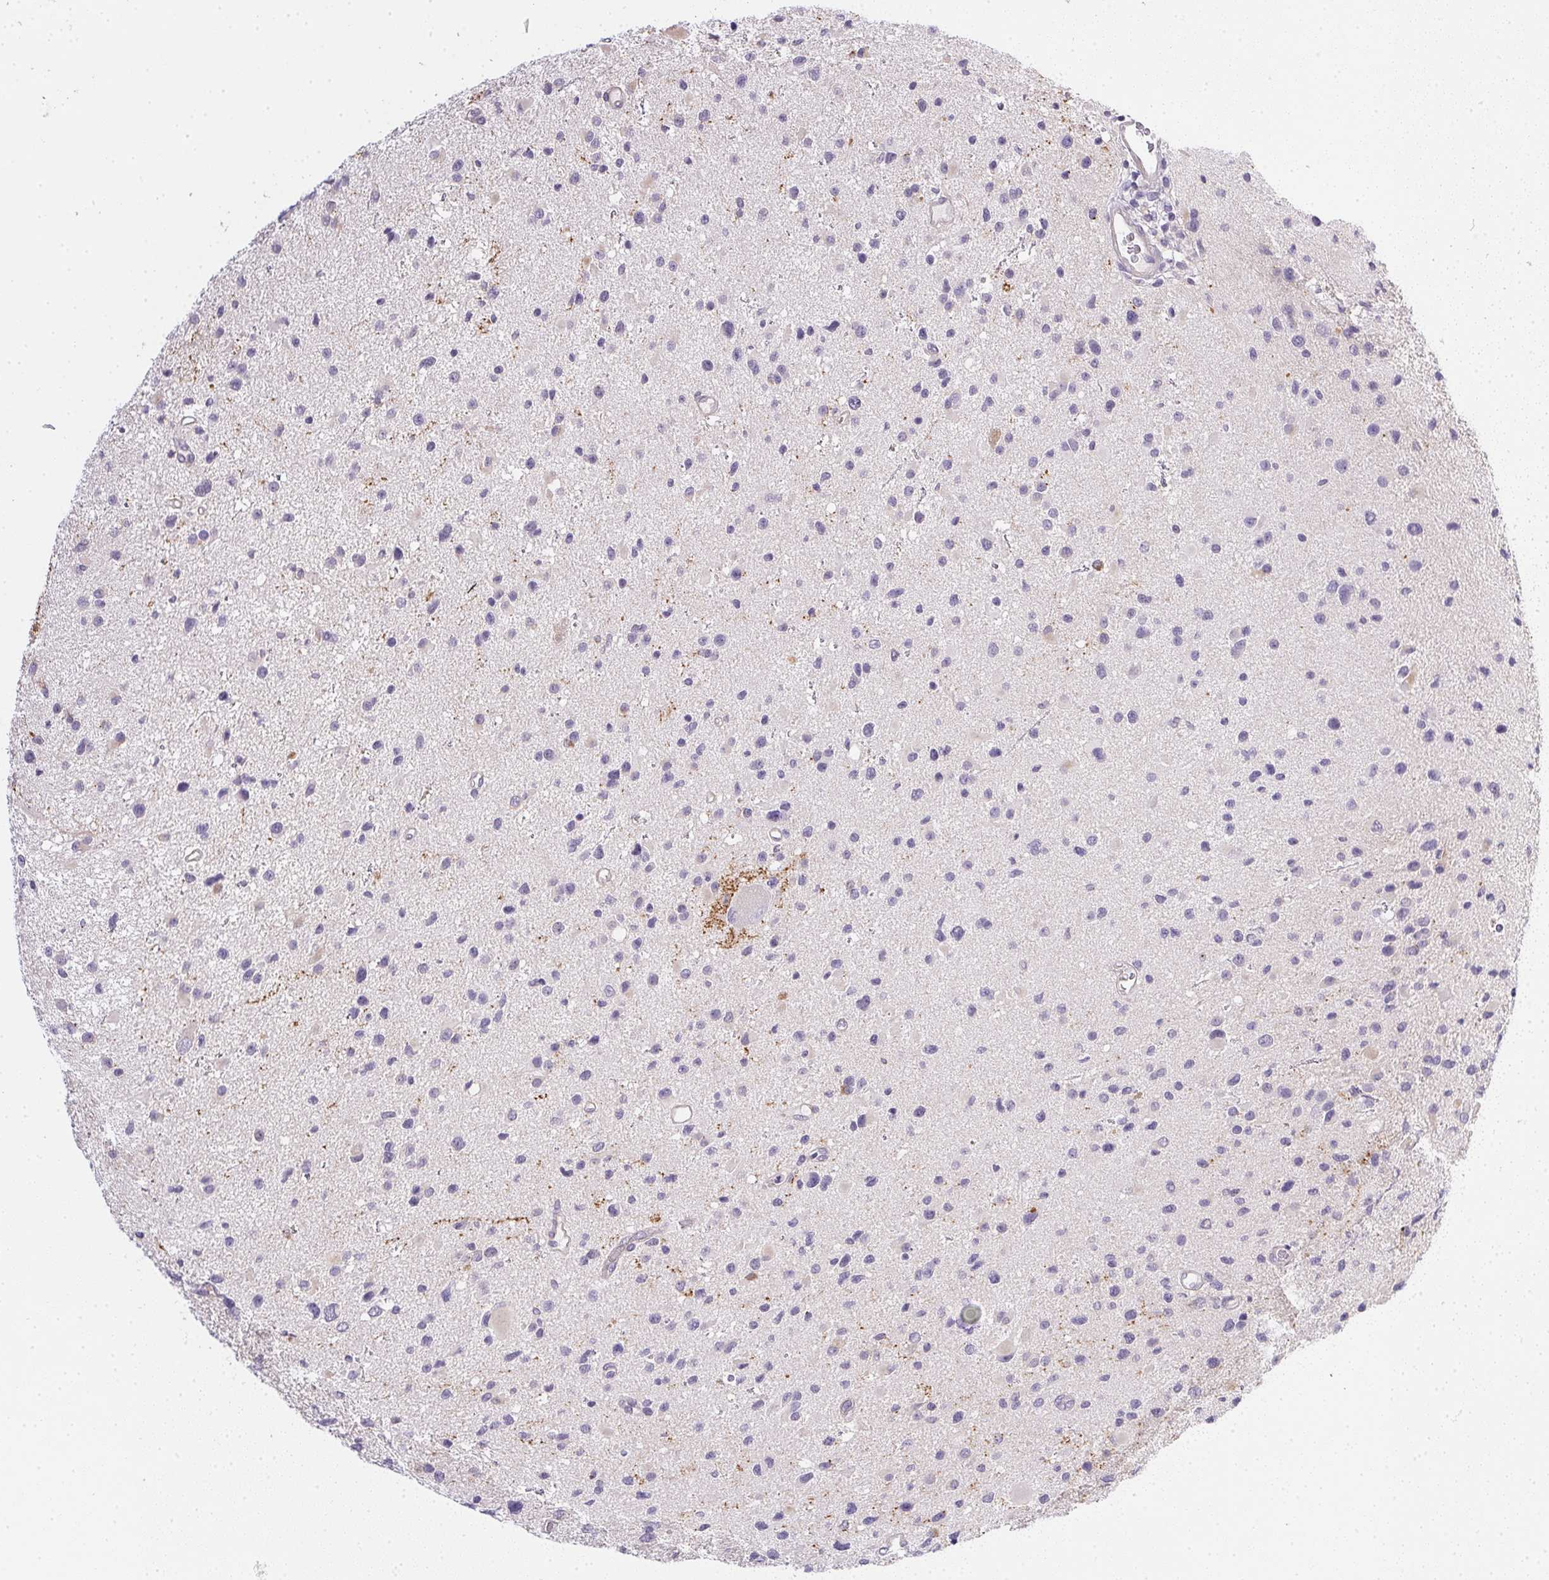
{"staining": {"intensity": "negative", "quantity": "none", "location": "none"}, "tissue": "glioma", "cell_type": "Tumor cells", "image_type": "cancer", "snomed": [{"axis": "morphology", "description": "Glioma, malignant, Low grade"}, {"axis": "topography", "description": "Brain"}], "caption": "Immunohistochemistry (IHC) micrograph of glioma stained for a protein (brown), which shows no staining in tumor cells.", "gene": "SLC17A7", "patient": {"sex": "female", "age": 32}}